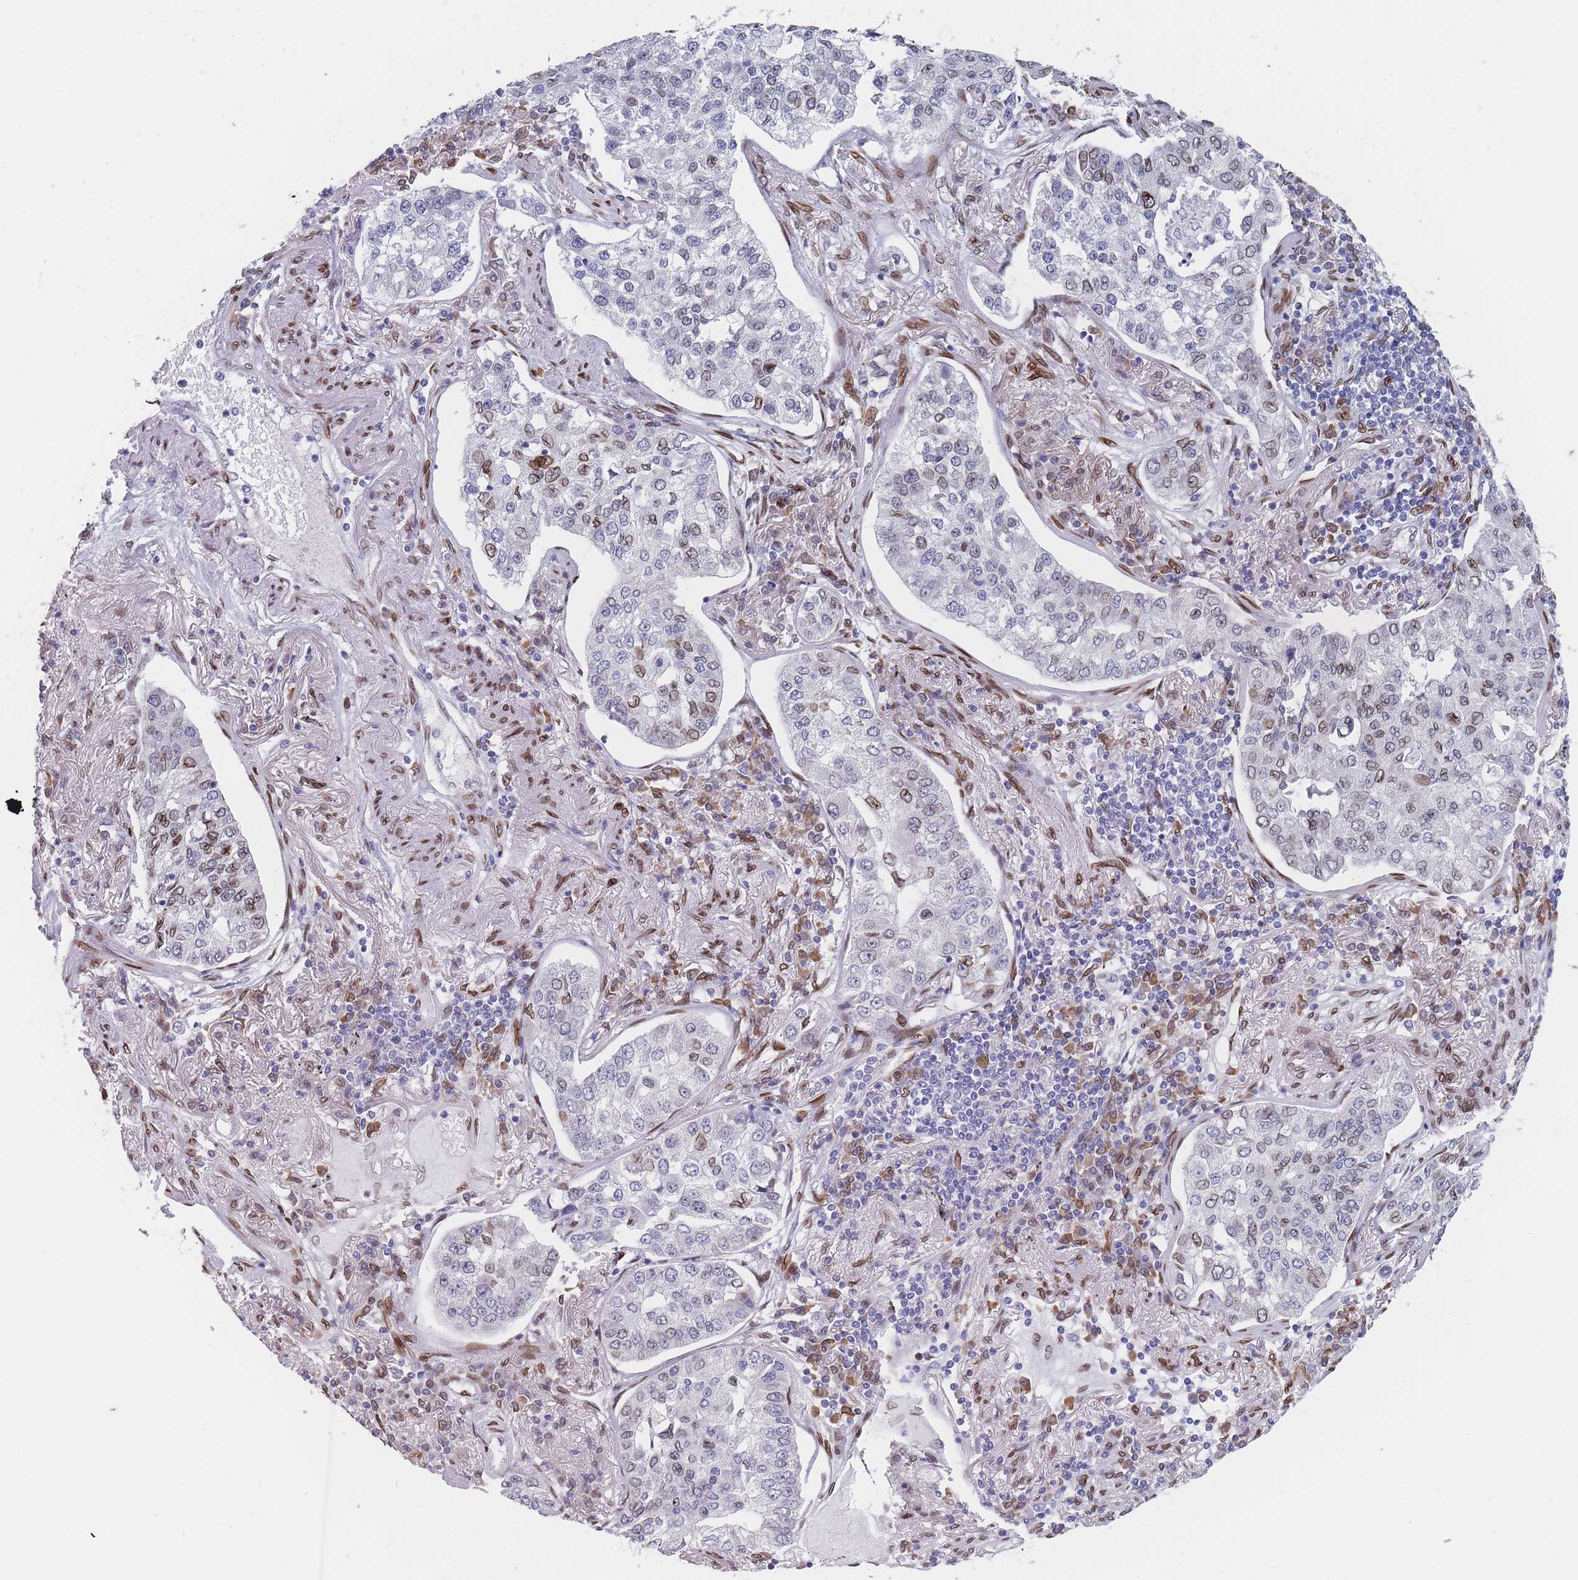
{"staining": {"intensity": "moderate", "quantity": "<25%", "location": "cytoplasmic/membranous,nuclear"}, "tissue": "lung cancer", "cell_type": "Tumor cells", "image_type": "cancer", "snomed": [{"axis": "morphology", "description": "Adenocarcinoma, NOS"}, {"axis": "topography", "description": "Lung"}], "caption": "Tumor cells show low levels of moderate cytoplasmic/membranous and nuclear staining in approximately <25% of cells in human lung cancer.", "gene": "ZBTB1", "patient": {"sex": "male", "age": 49}}